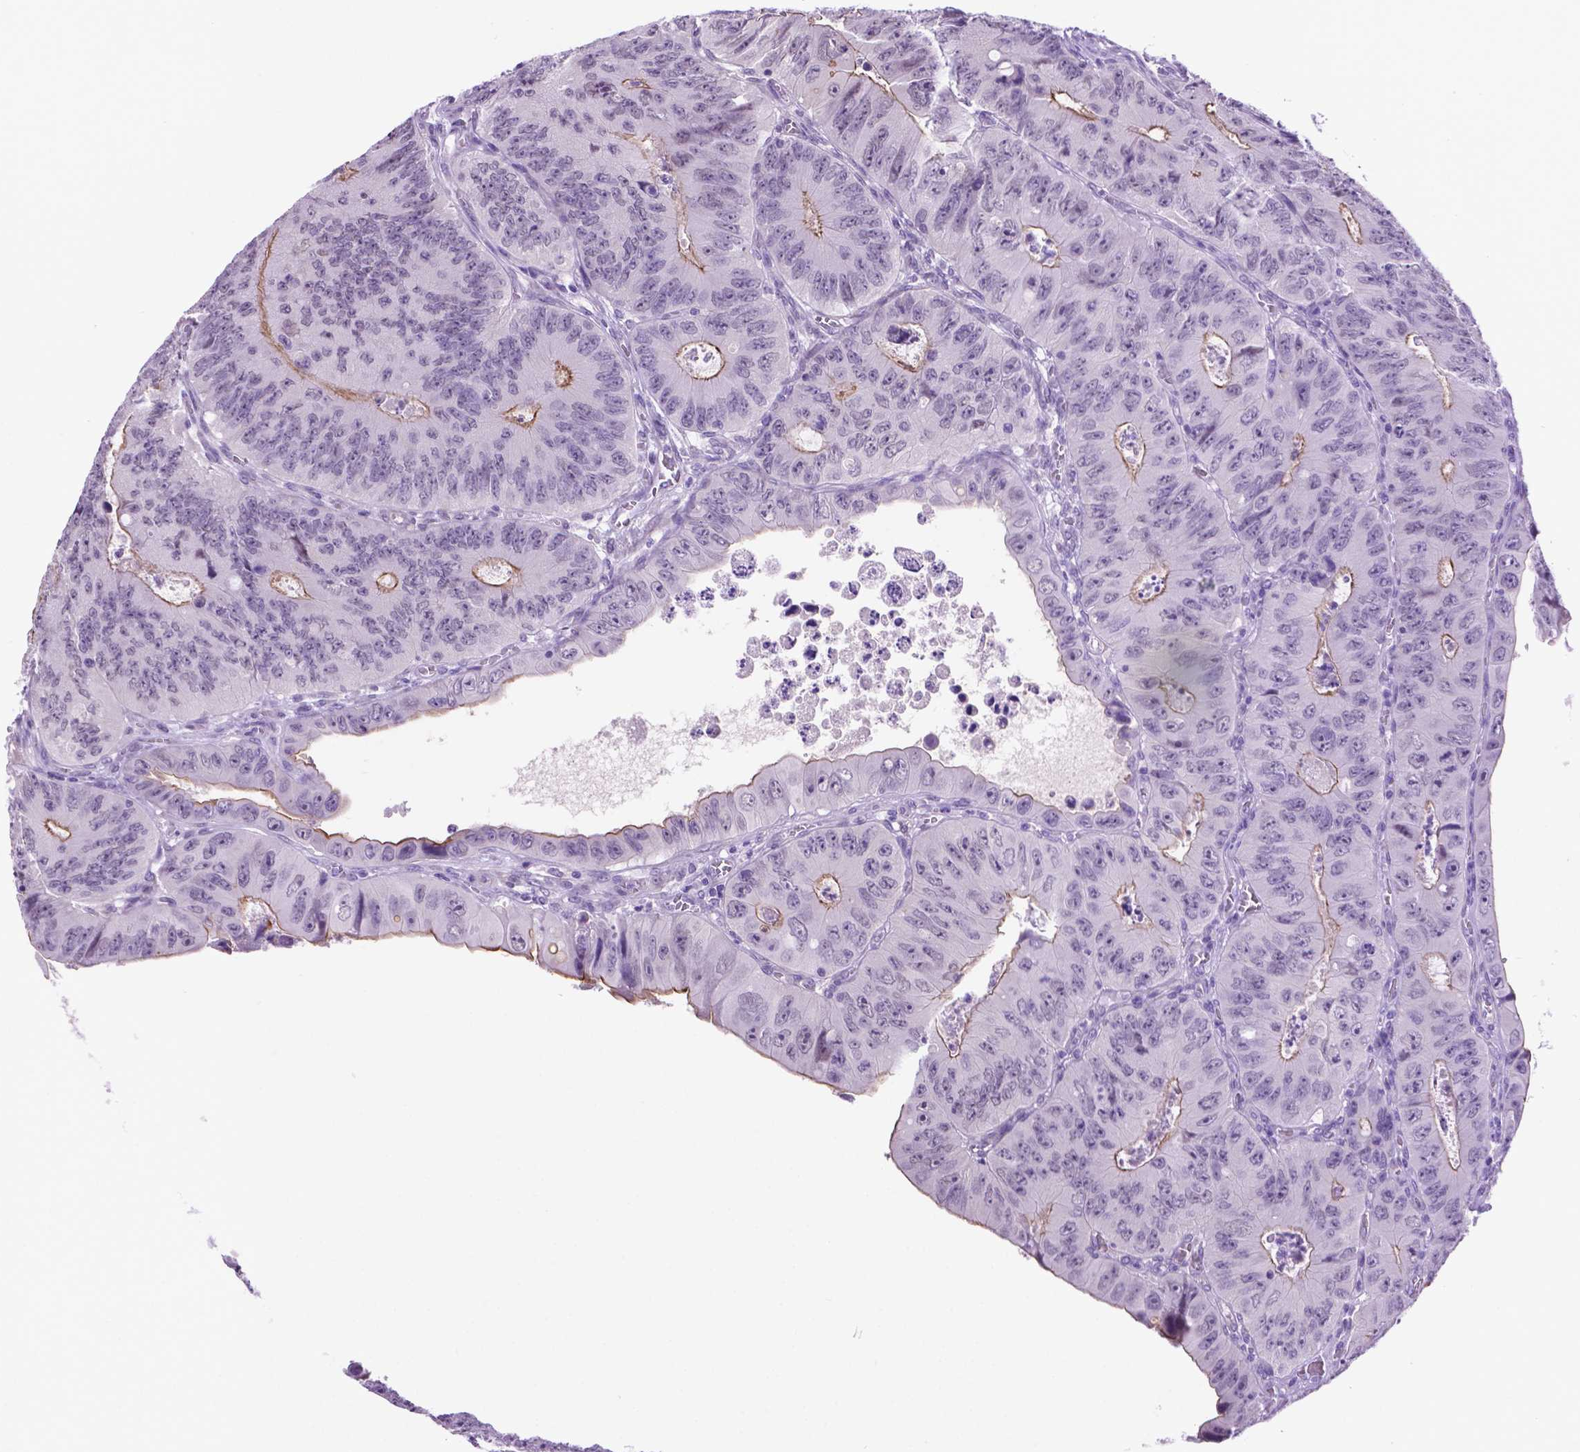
{"staining": {"intensity": "moderate", "quantity": "<25%", "location": "cytoplasmic/membranous"}, "tissue": "colorectal cancer", "cell_type": "Tumor cells", "image_type": "cancer", "snomed": [{"axis": "morphology", "description": "Adenocarcinoma, NOS"}, {"axis": "topography", "description": "Colon"}], "caption": "Protein staining by immunohistochemistry shows moderate cytoplasmic/membranous positivity in about <25% of tumor cells in colorectal adenocarcinoma.", "gene": "ACY3", "patient": {"sex": "female", "age": 84}}